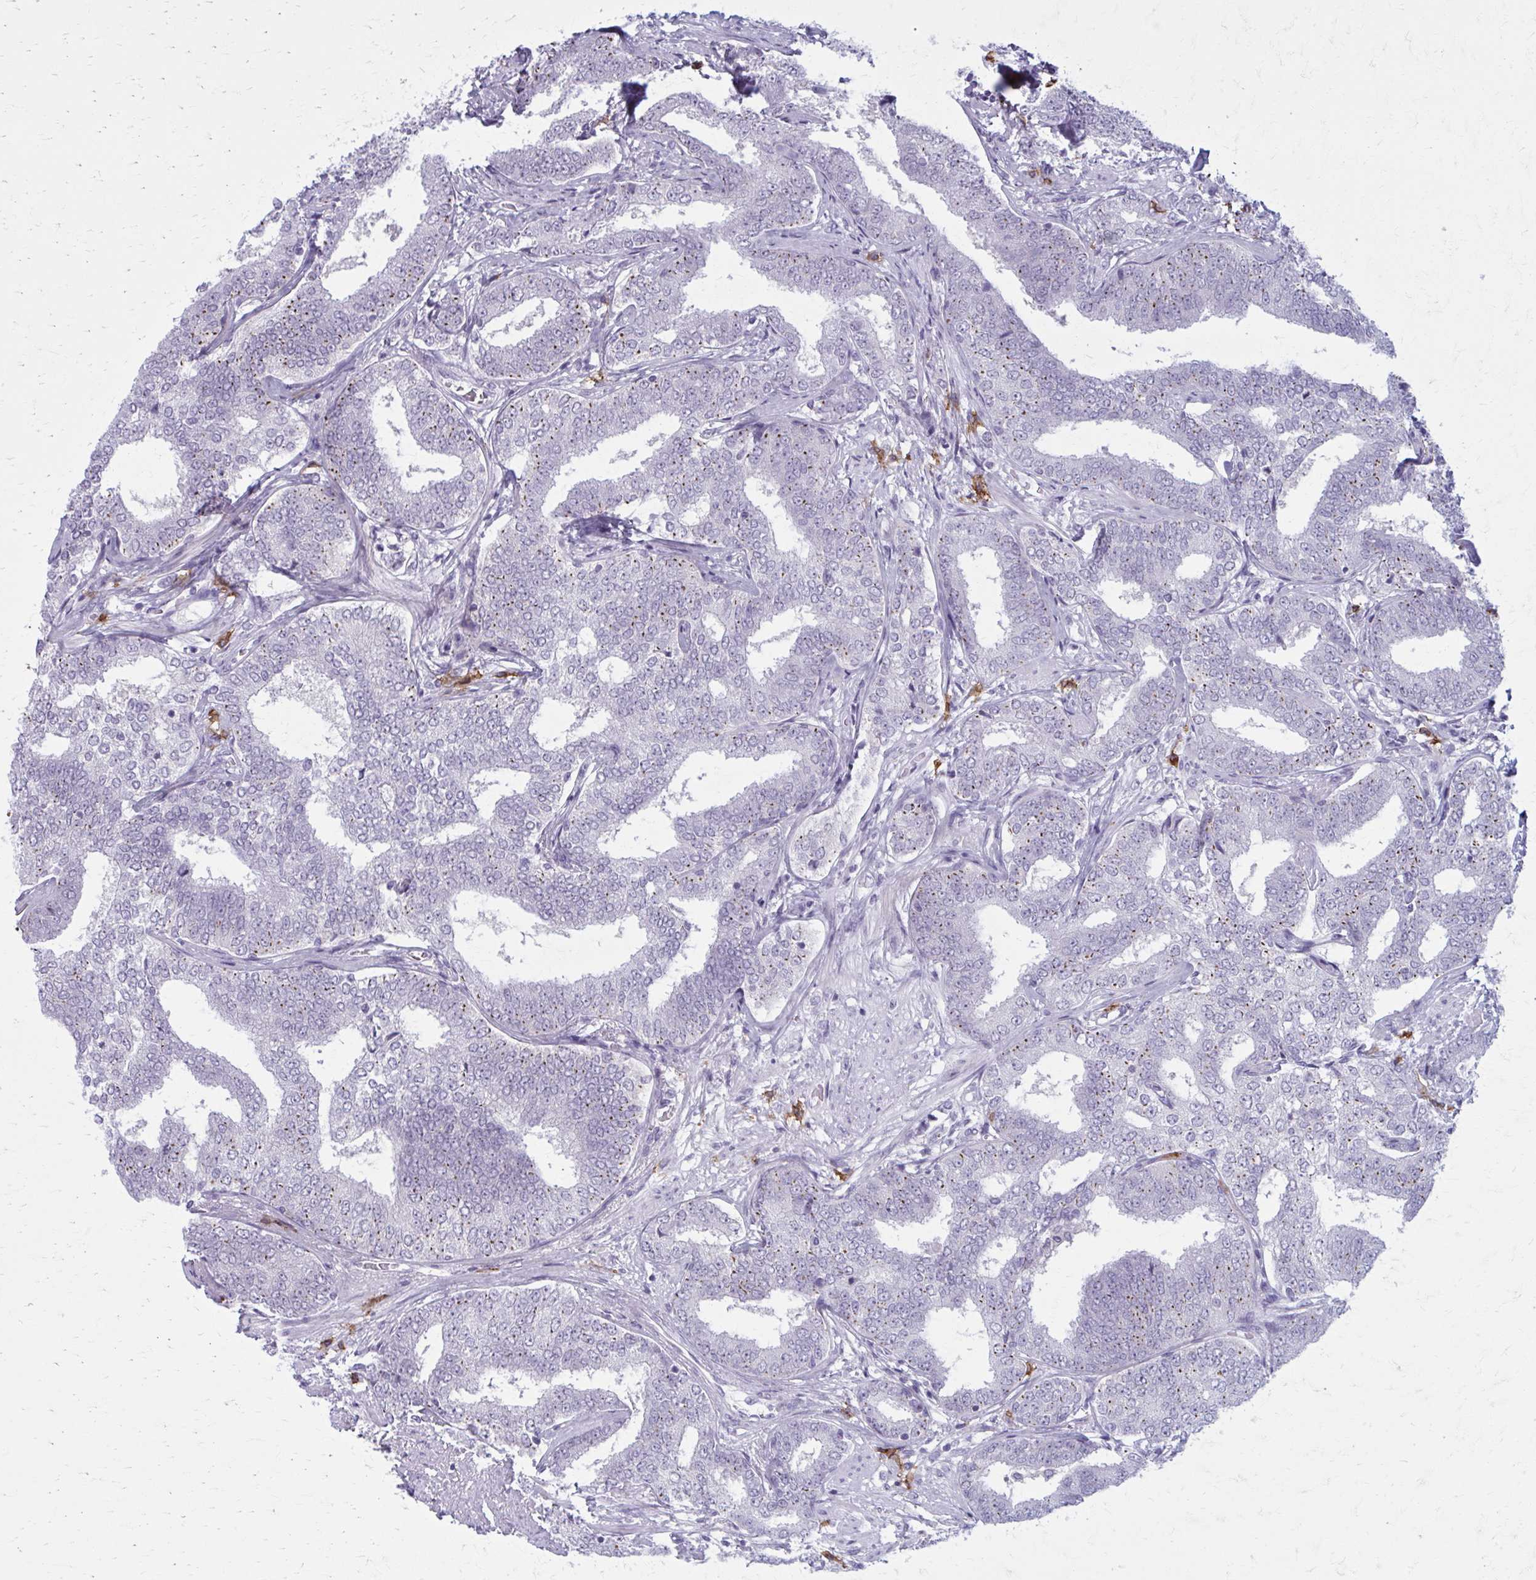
{"staining": {"intensity": "weak", "quantity": "25%-75%", "location": "cytoplasmic/membranous"}, "tissue": "prostate cancer", "cell_type": "Tumor cells", "image_type": "cancer", "snomed": [{"axis": "morphology", "description": "Adenocarcinoma, High grade"}, {"axis": "topography", "description": "Prostate"}], "caption": "Immunohistochemical staining of human adenocarcinoma (high-grade) (prostate) reveals low levels of weak cytoplasmic/membranous positivity in approximately 25%-75% of tumor cells. Using DAB (brown) and hematoxylin (blue) stains, captured at high magnification using brightfield microscopy.", "gene": "CD38", "patient": {"sex": "male", "age": 72}}